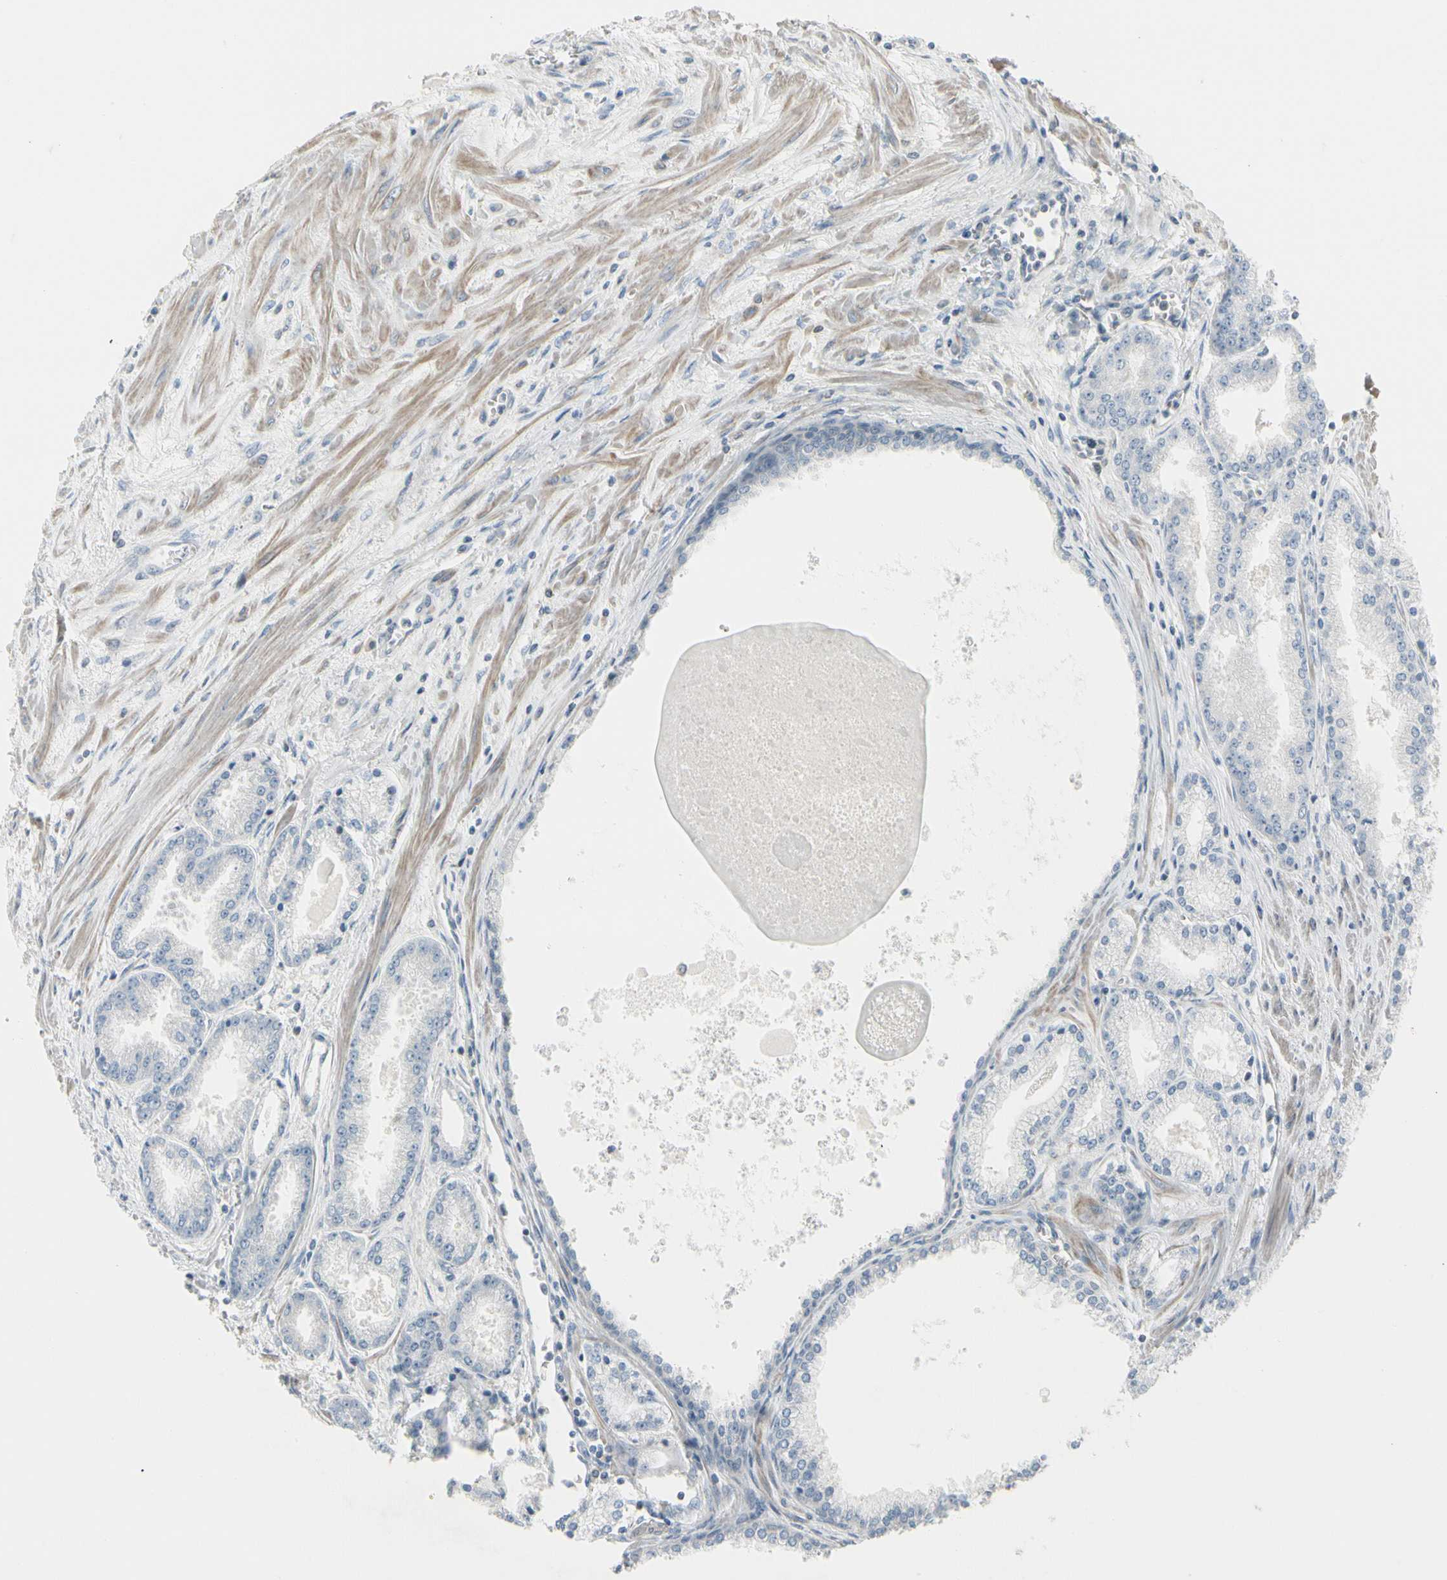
{"staining": {"intensity": "negative", "quantity": "none", "location": "none"}, "tissue": "prostate cancer", "cell_type": "Tumor cells", "image_type": "cancer", "snomed": [{"axis": "morphology", "description": "Adenocarcinoma, High grade"}, {"axis": "topography", "description": "Prostate"}], "caption": "Human prostate cancer (high-grade adenocarcinoma) stained for a protein using immunohistochemistry reveals no staining in tumor cells.", "gene": "CYP2E1", "patient": {"sex": "male", "age": 61}}